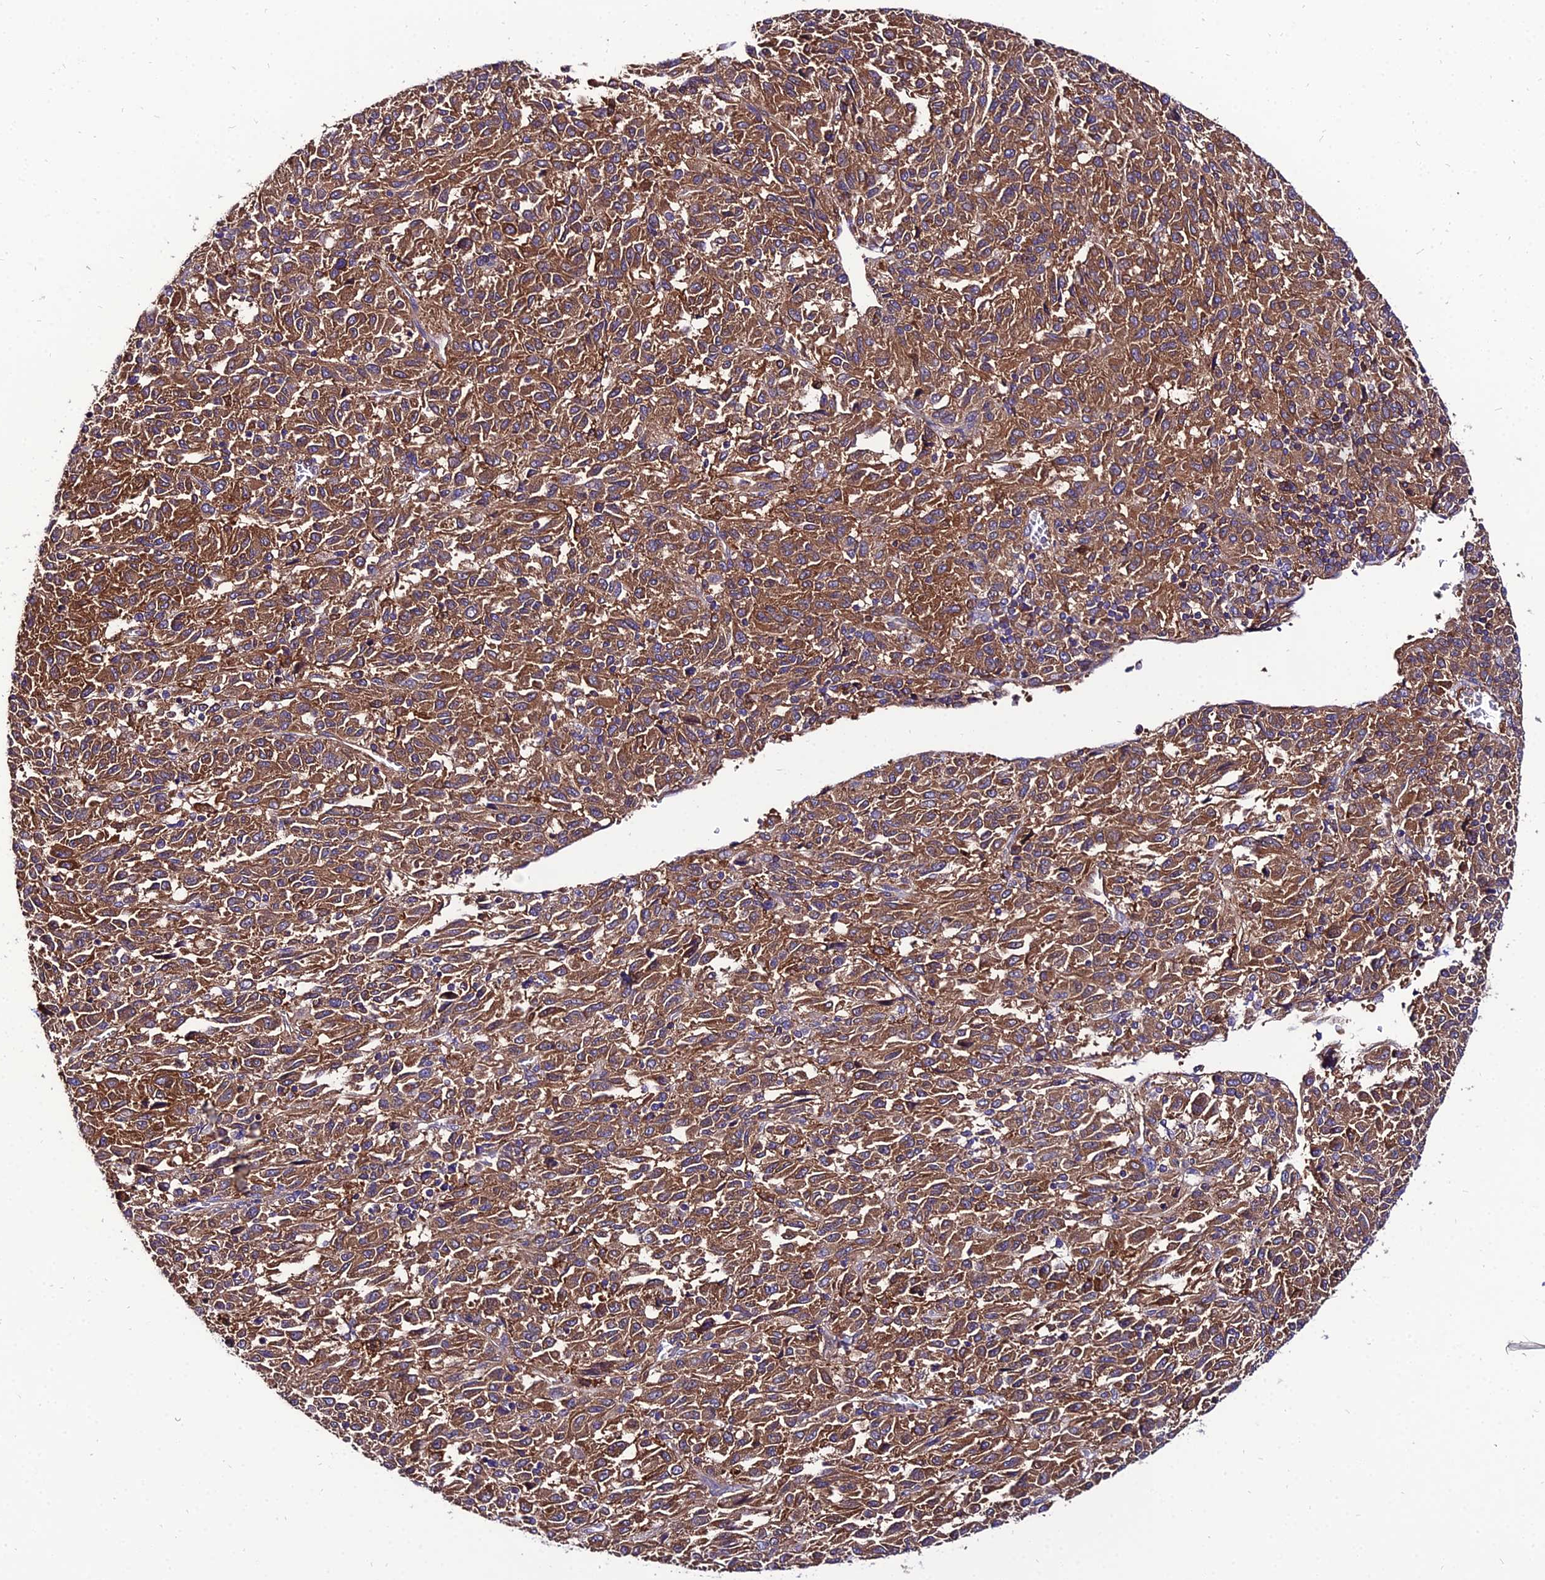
{"staining": {"intensity": "moderate", "quantity": ">75%", "location": "cytoplasmic/membranous"}, "tissue": "melanoma", "cell_type": "Tumor cells", "image_type": "cancer", "snomed": [{"axis": "morphology", "description": "Malignant melanoma, Metastatic site"}, {"axis": "topography", "description": "Lung"}], "caption": "Protein analysis of malignant melanoma (metastatic site) tissue shows moderate cytoplasmic/membranous expression in about >75% of tumor cells. Using DAB (brown) and hematoxylin (blue) stains, captured at high magnification using brightfield microscopy.", "gene": "C2orf69", "patient": {"sex": "male", "age": 64}}